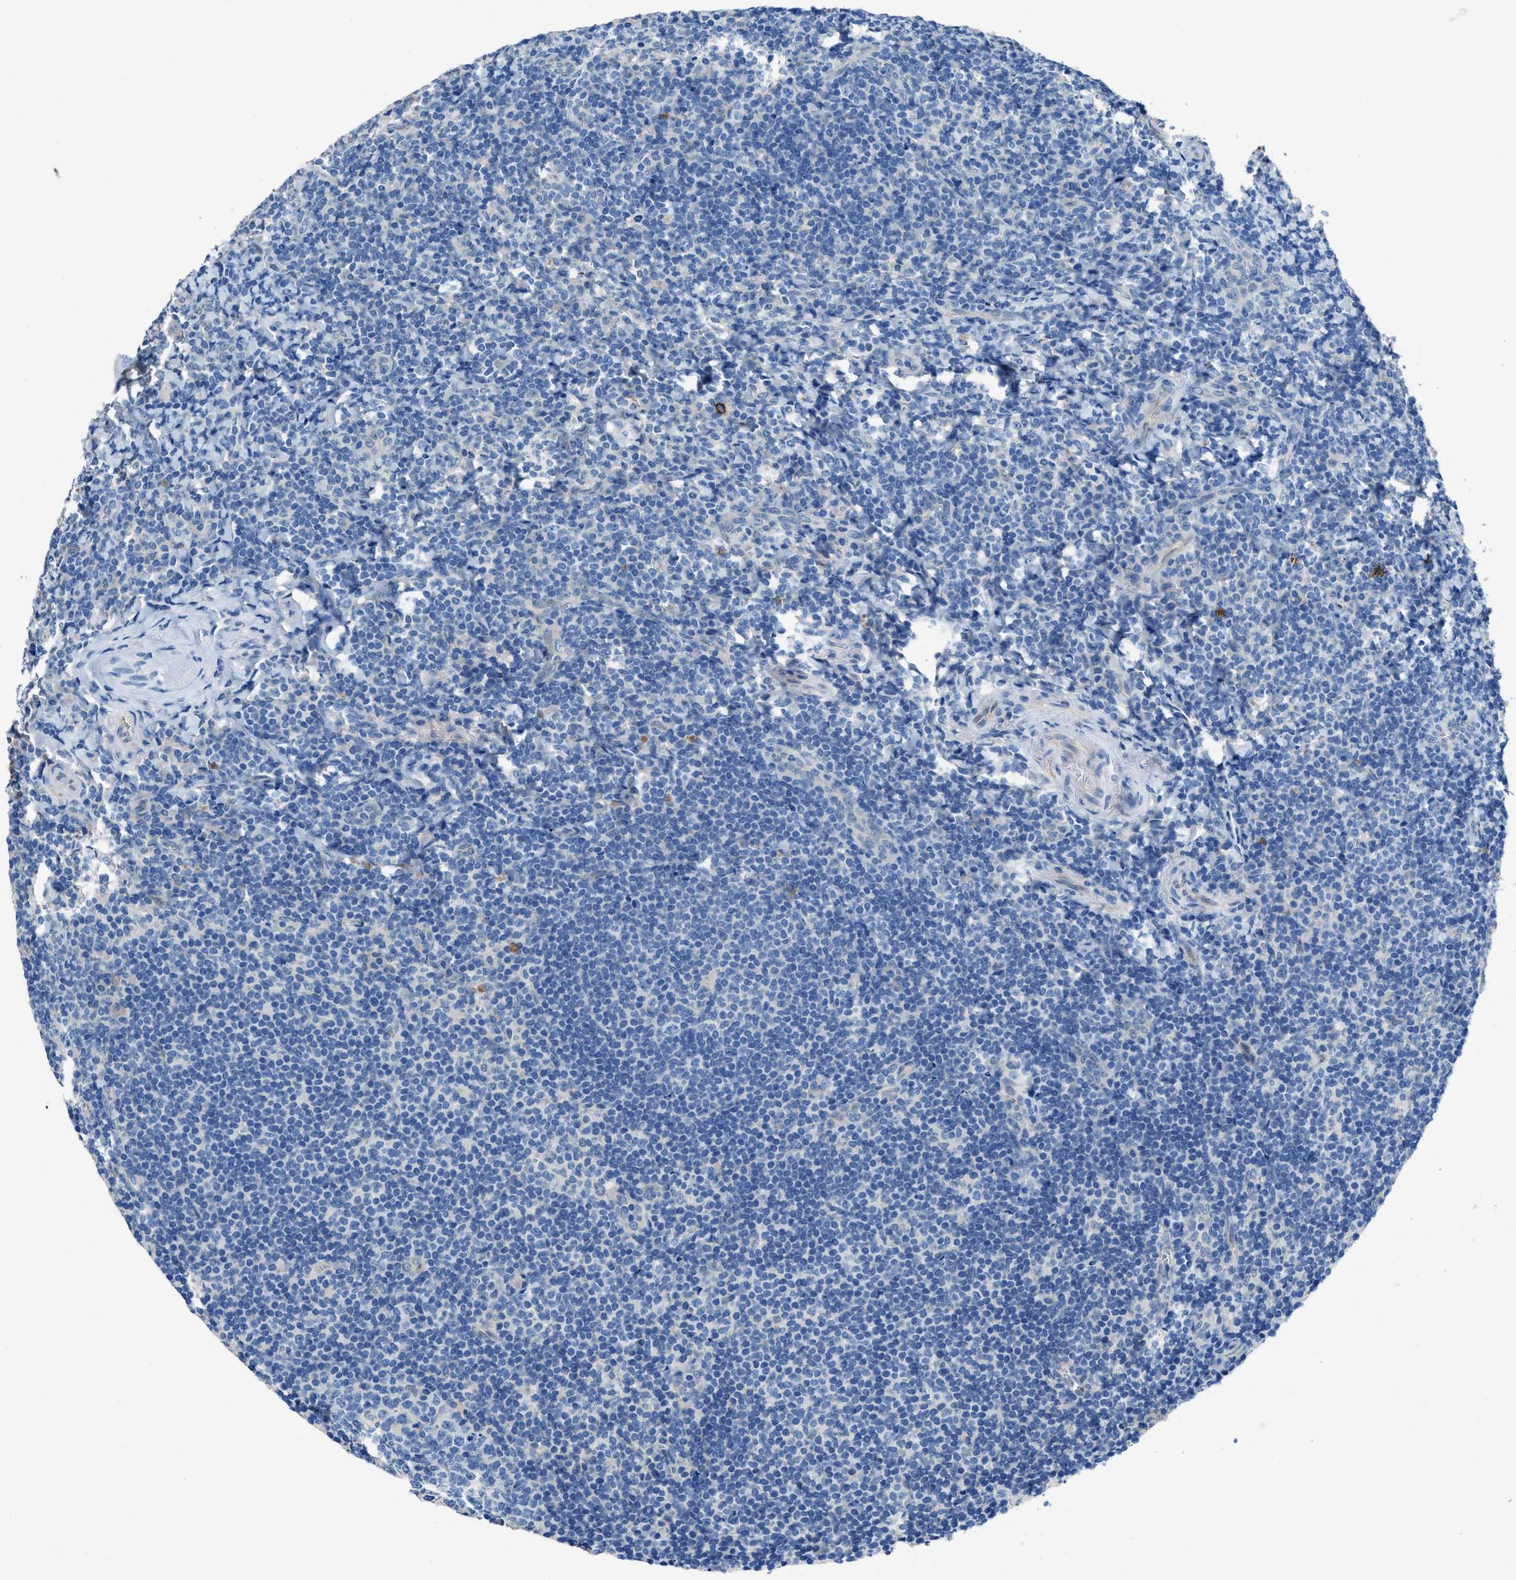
{"staining": {"intensity": "negative", "quantity": "none", "location": "none"}, "tissue": "tonsil", "cell_type": "Germinal center cells", "image_type": "normal", "snomed": [{"axis": "morphology", "description": "Normal tissue, NOS"}, {"axis": "topography", "description": "Tonsil"}], "caption": "IHC image of unremarkable tonsil: tonsil stained with DAB reveals no significant protein expression in germinal center cells. (Immunohistochemistry (ihc), brightfield microscopy, high magnification).", "gene": "PTGFRN", "patient": {"sex": "male", "age": 37}}